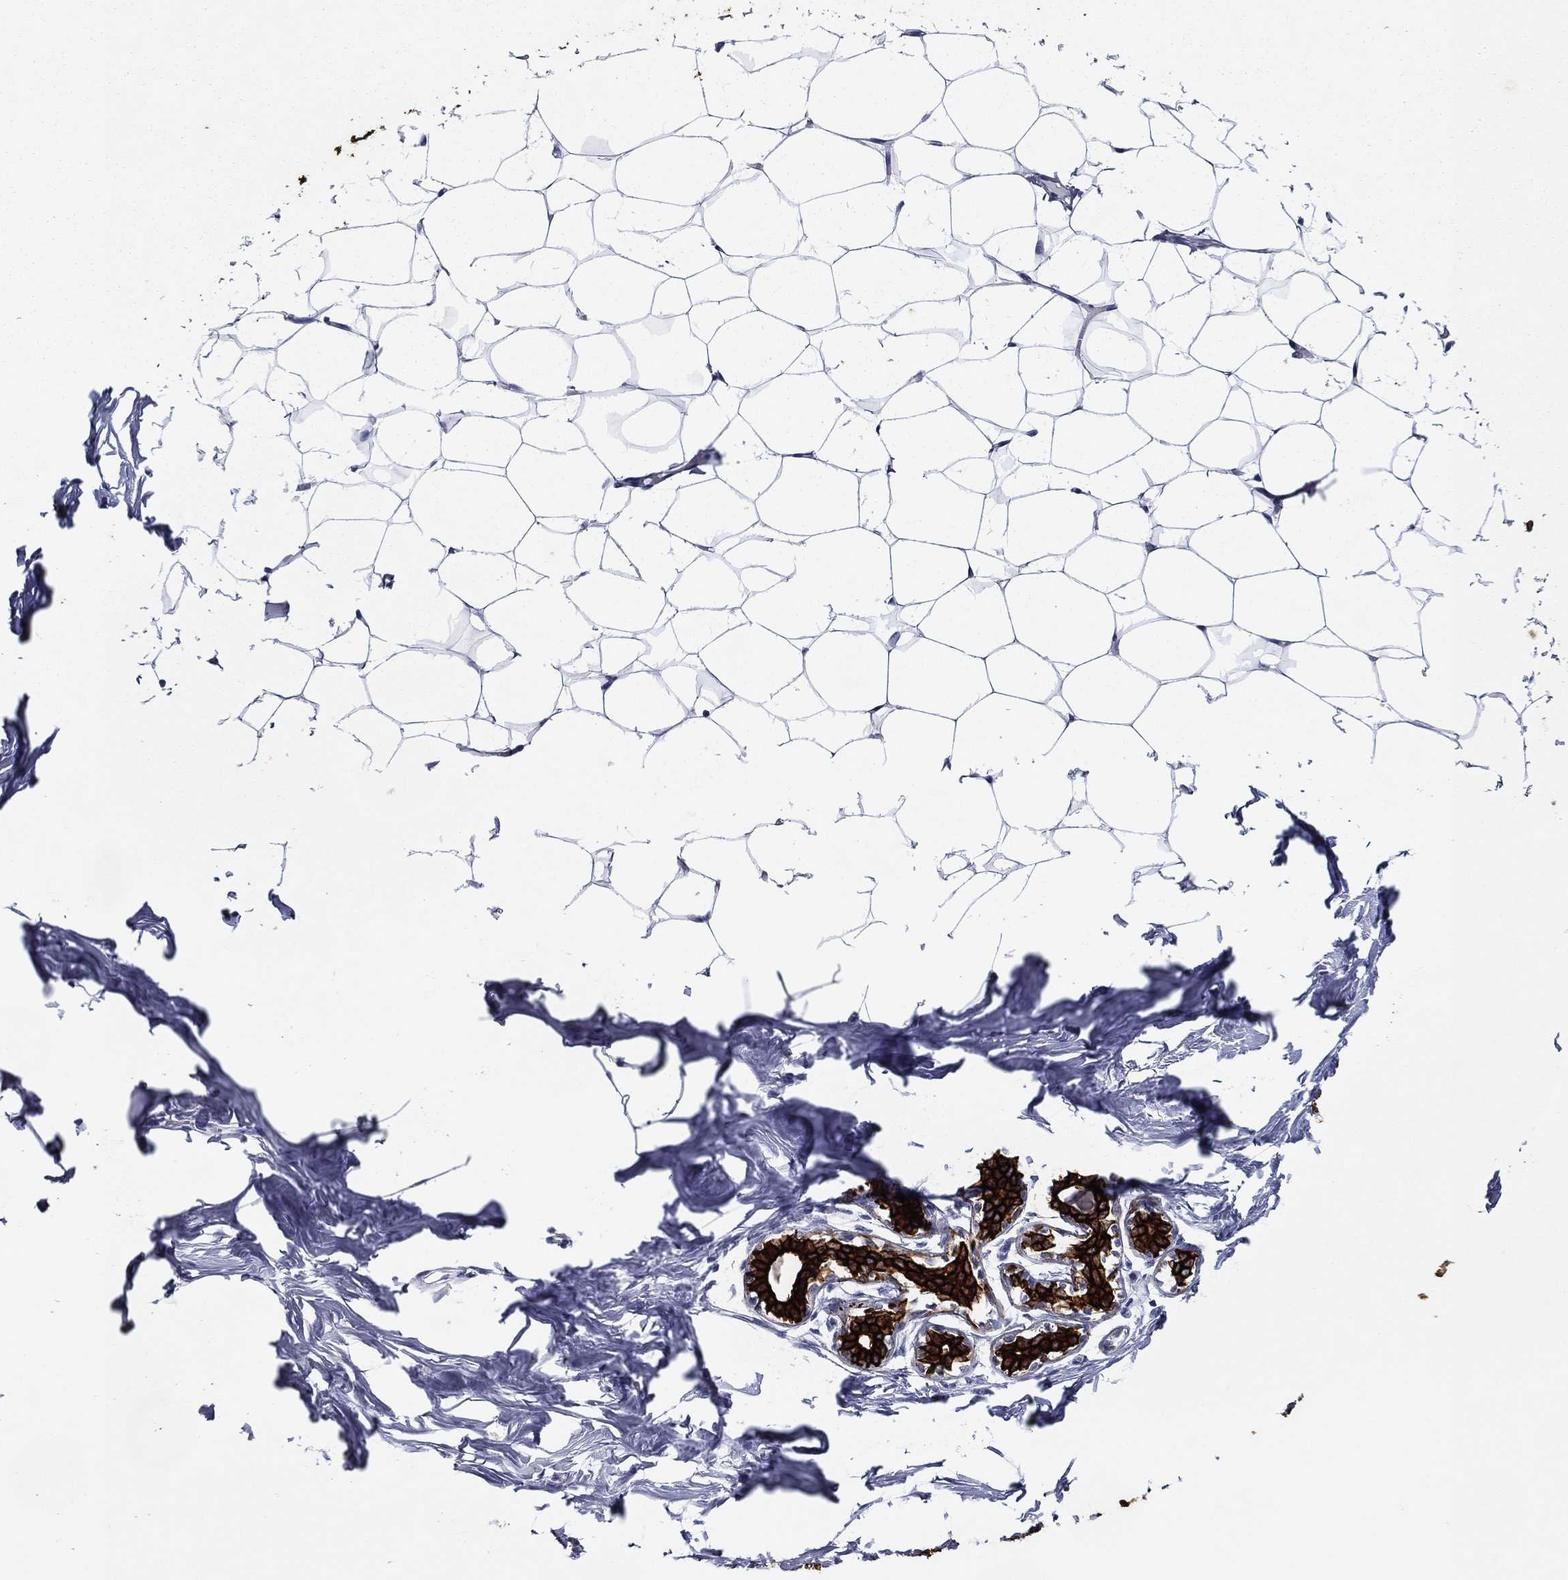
{"staining": {"intensity": "negative", "quantity": "none", "location": "none"}, "tissue": "breast", "cell_type": "Adipocytes", "image_type": "normal", "snomed": [{"axis": "morphology", "description": "Normal tissue, NOS"}, {"axis": "morphology", "description": "Lobular carcinoma, in situ"}, {"axis": "topography", "description": "Breast"}], "caption": "A photomicrograph of breast stained for a protein displays no brown staining in adipocytes.", "gene": "KRT7", "patient": {"sex": "female", "age": 35}}